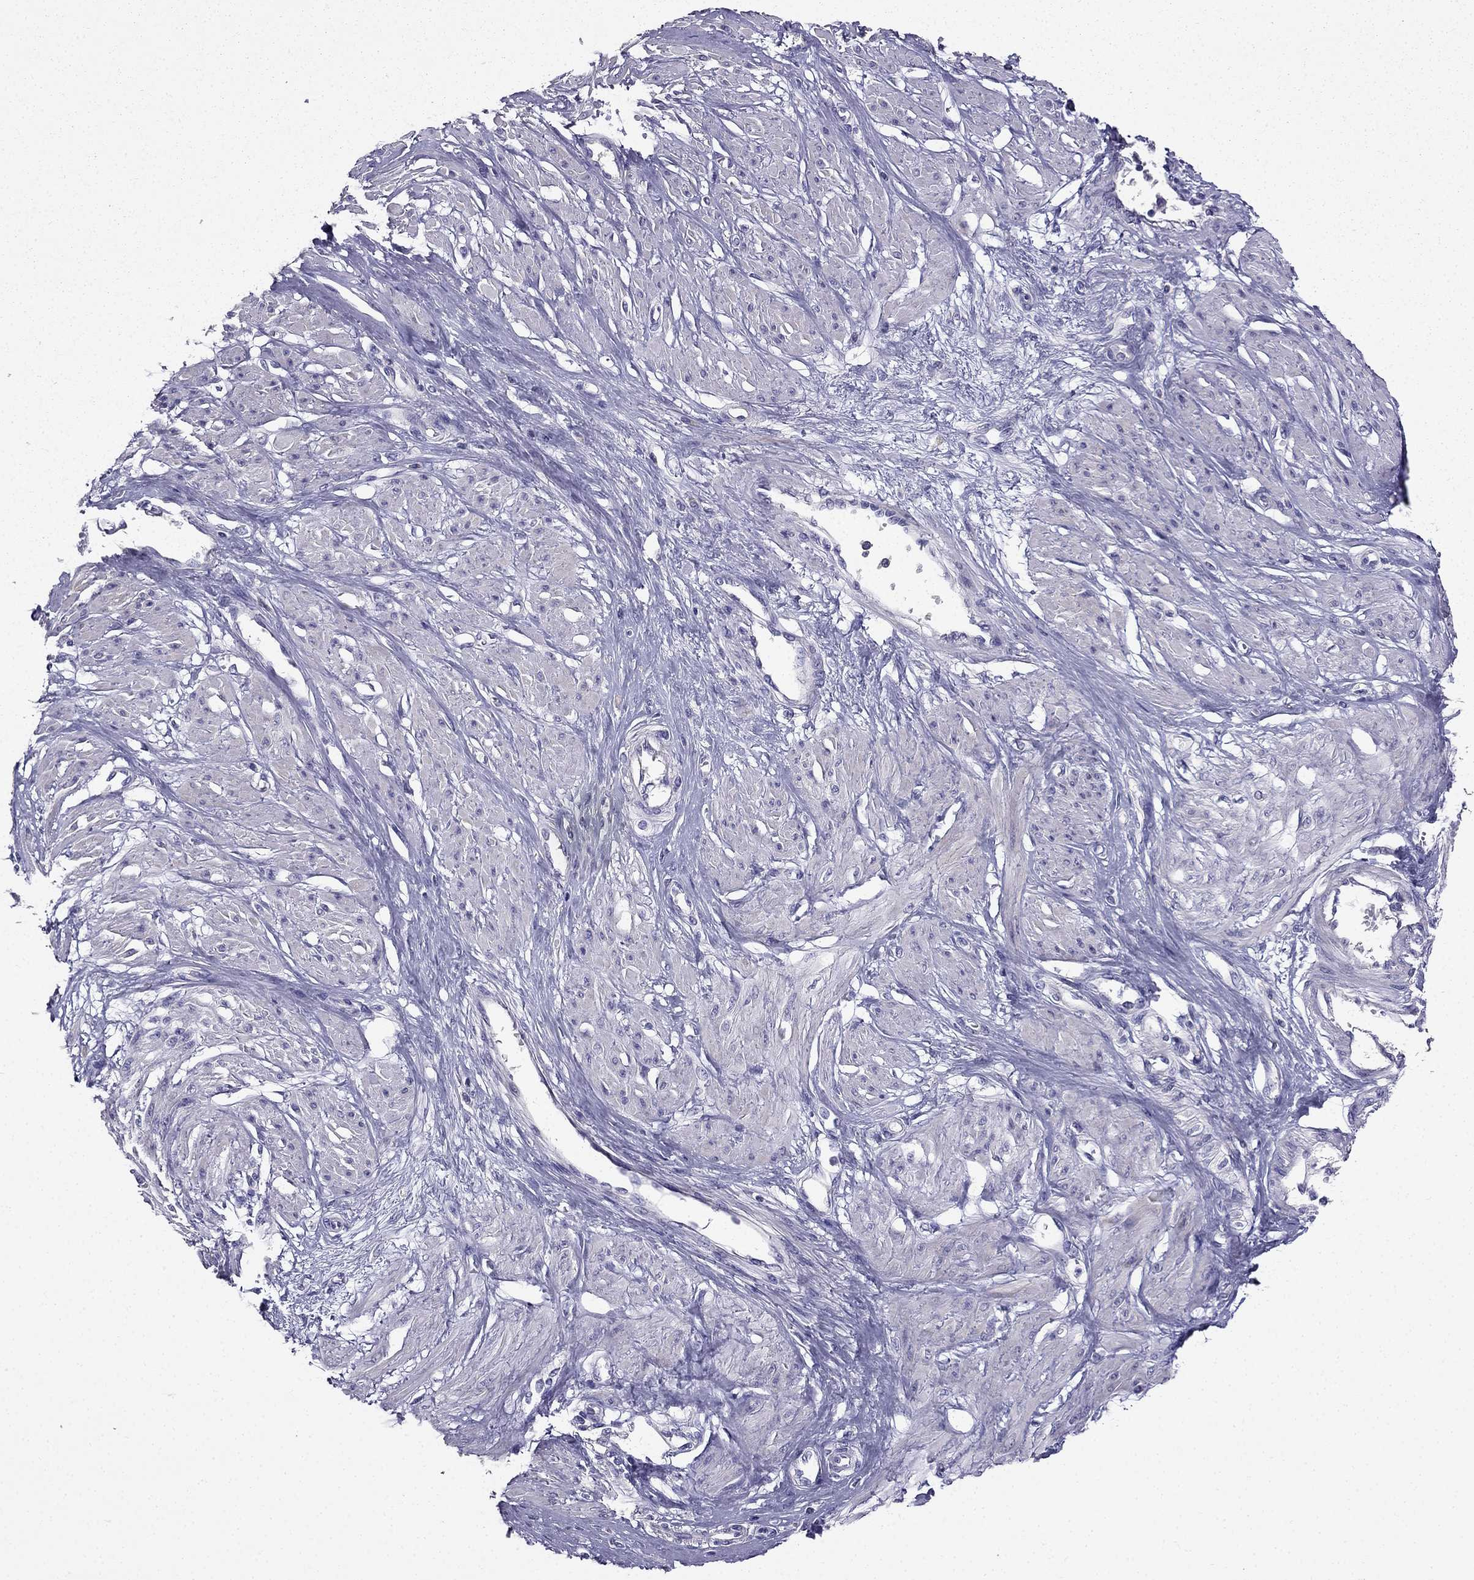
{"staining": {"intensity": "negative", "quantity": "none", "location": "none"}, "tissue": "smooth muscle", "cell_type": "Smooth muscle cells", "image_type": "normal", "snomed": [{"axis": "morphology", "description": "Normal tissue, NOS"}, {"axis": "topography", "description": "Smooth muscle"}, {"axis": "topography", "description": "Uterus"}], "caption": "The photomicrograph displays no significant positivity in smooth muscle cells of smooth muscle.", "gene": "AS3MT", "patient": {"sex": "female", "age": 39}}